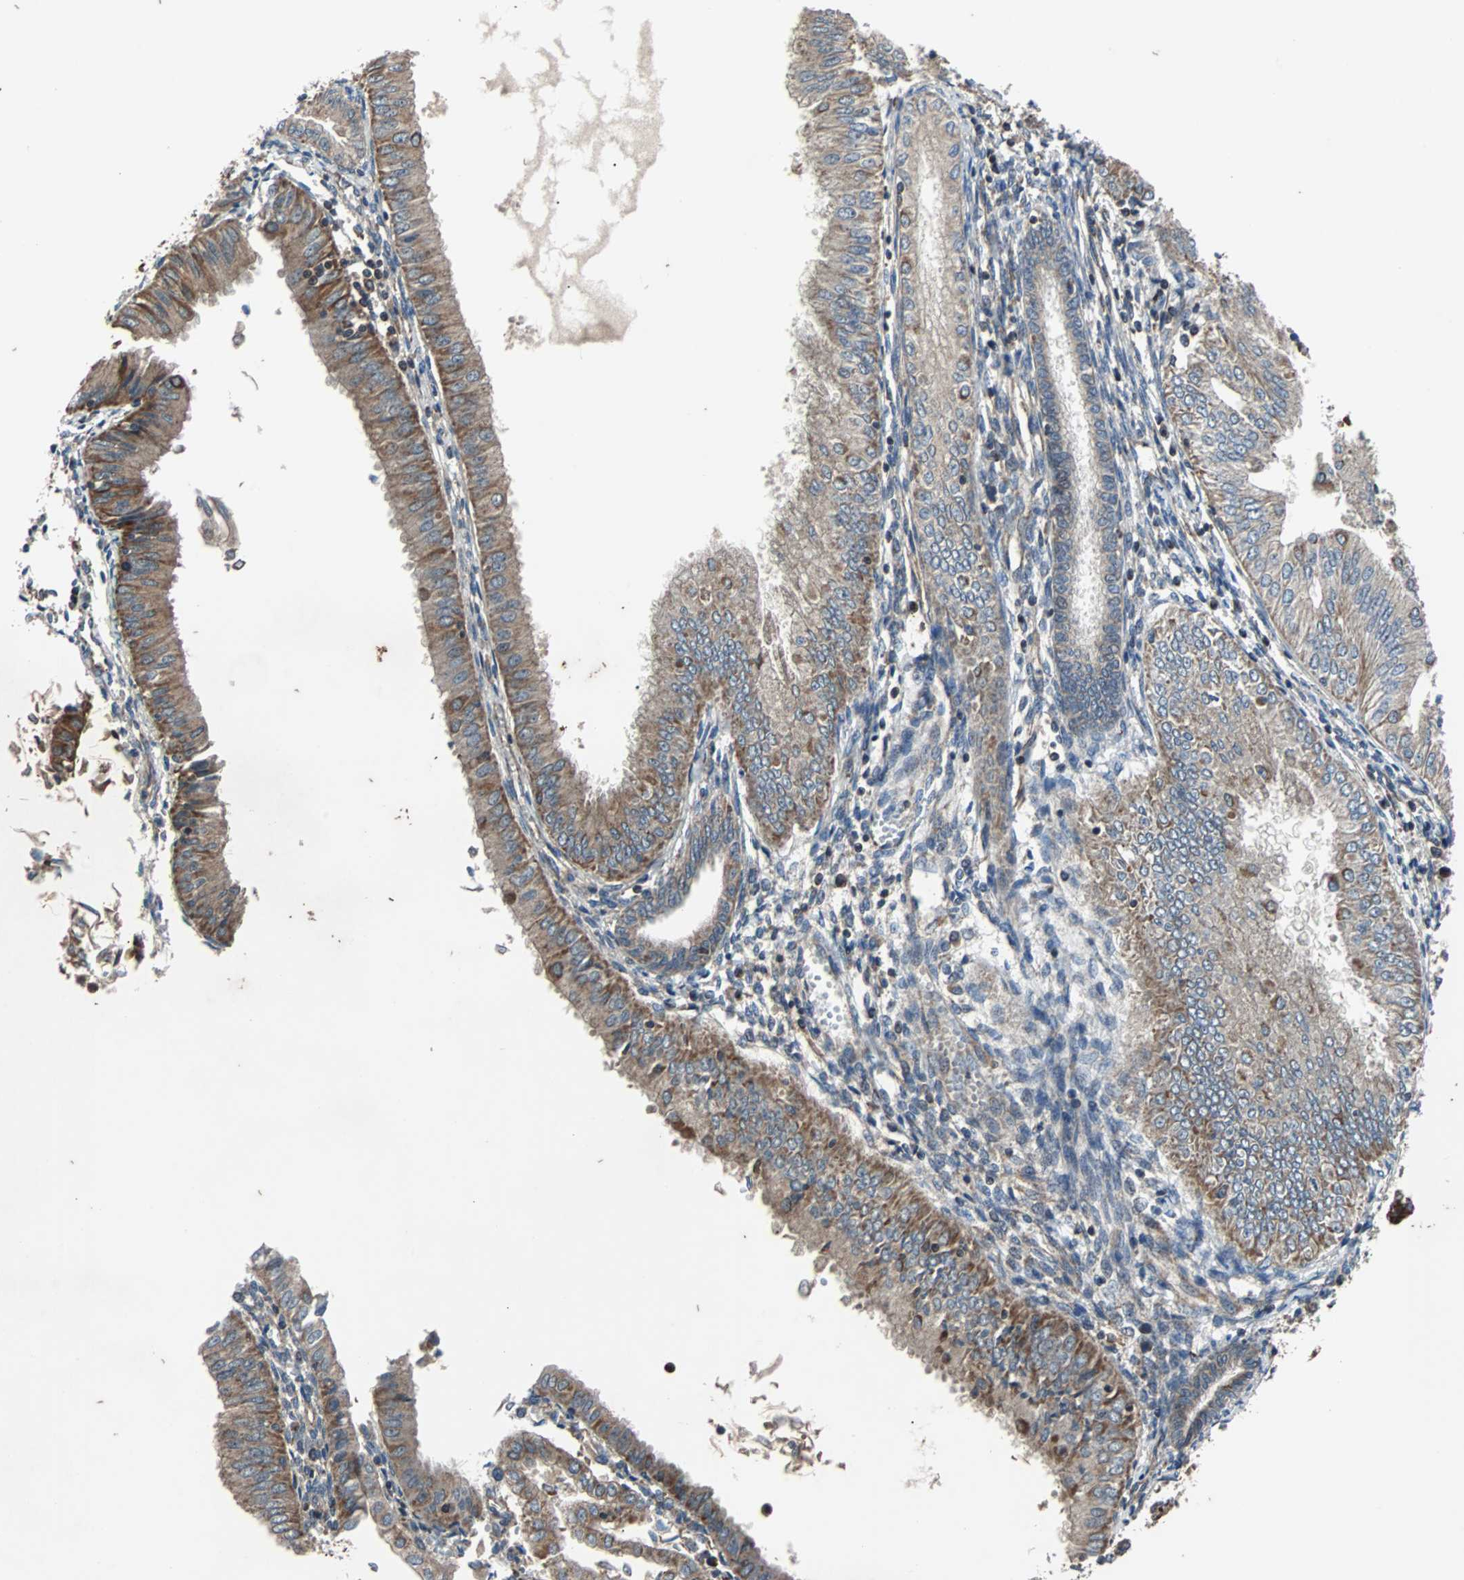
{"staining": {"intensity": "moderate", "quantity": "25%-75%", "location": "cytoplasmic/membranous"}, "tissue": "endometrial cancer", "cell_type": "Tumor cells", "image_type": "cancer", "snomed": [{"axis": "morphology", "description": "Adenocarcinoma, NOS"}, {"axis": "topography", "description": "Endometrium"}], "caption": "A photomicrograph of human endometrial adenocarcinoma stained for a protein reveals moderate cytoplasmic/membranous brown staining in tumor cells.", "gene": "ACTR3", "patient": {"sex": "female", "age": 53}}